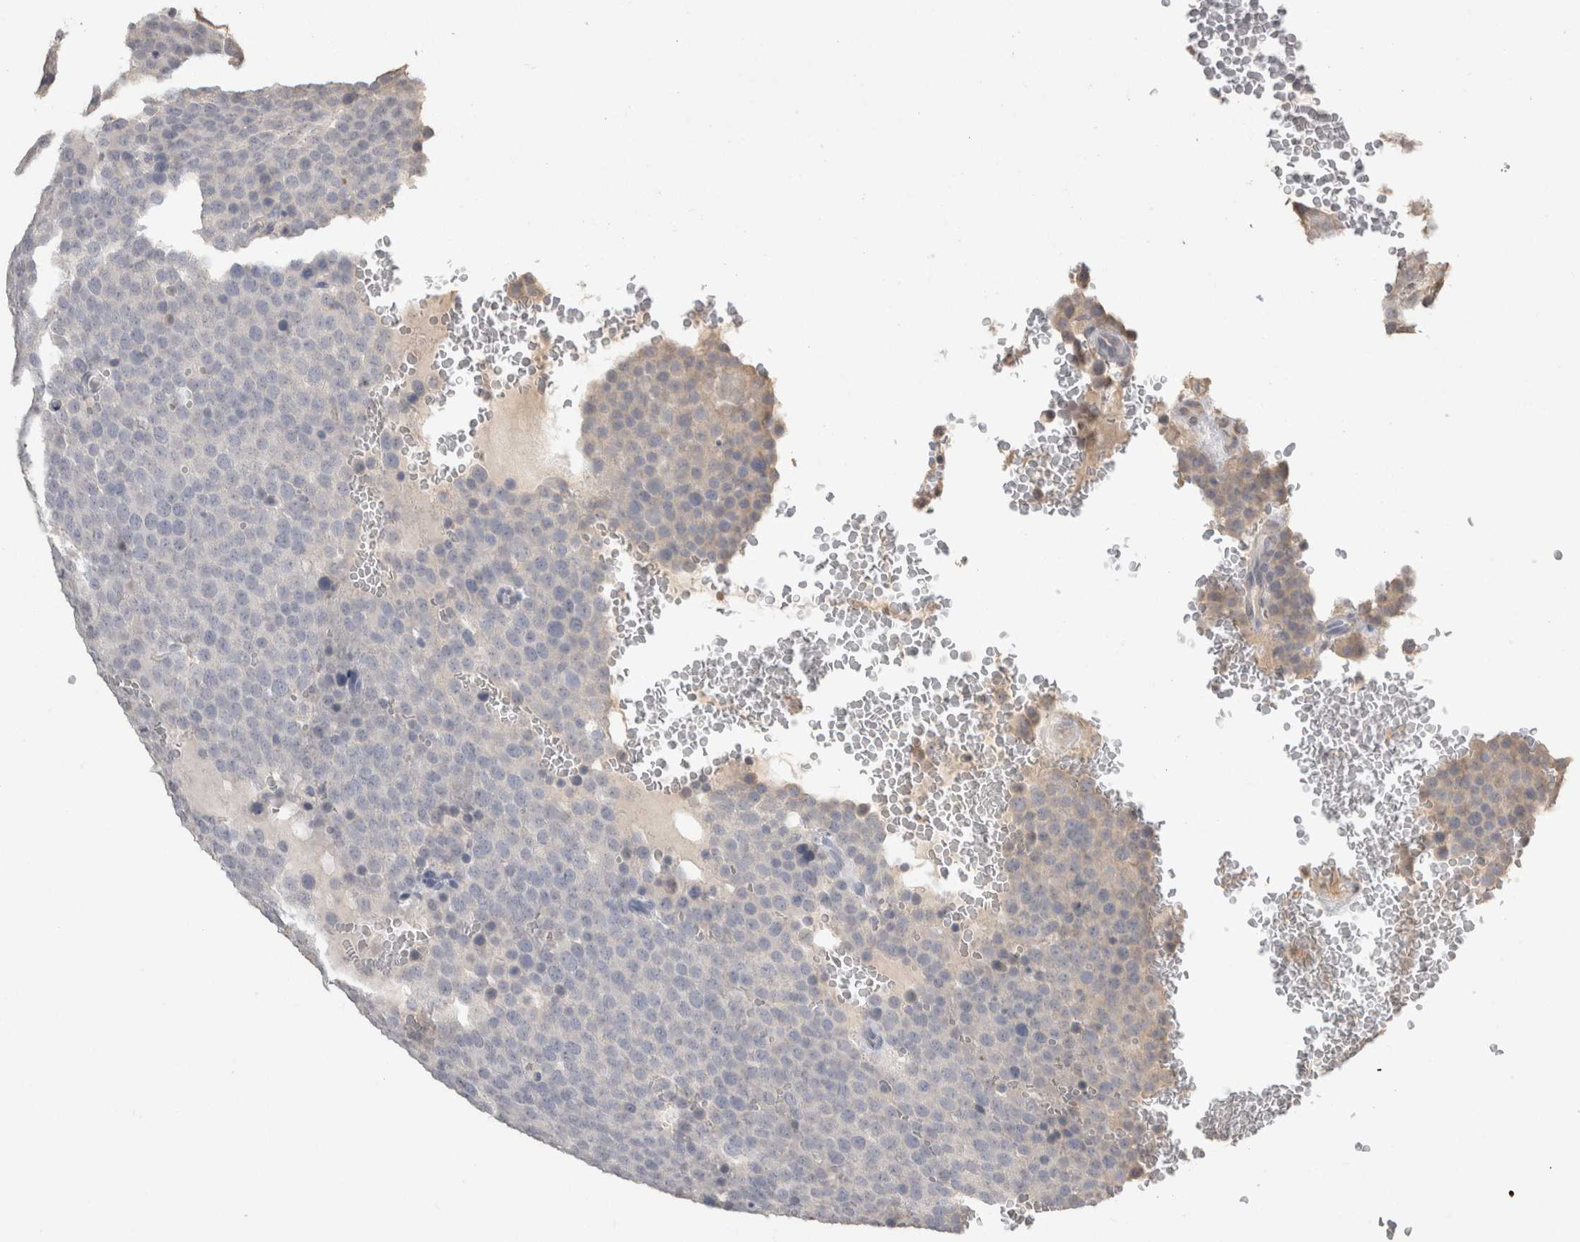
{"staining": {"intensity": "negative", "quantity": "none", "location": "none"}, "tissue": "testis cancer", "cell_type": "Tumor cells", "image_type": "cancer", "snomed": [{"axis": "morphology", "description": "Seminoma, NOS"}, {"axis": "topography", "description": "Testis"}], "caption": "This photomicrograph is of testis cancer stained with immunohistochemistry to label a protein in brown with the nuclei are counter-stained blue. There is no expression in tumor cells.", "gene": "NAALADL2", "patient": {"sex": "male", "age": 71}}